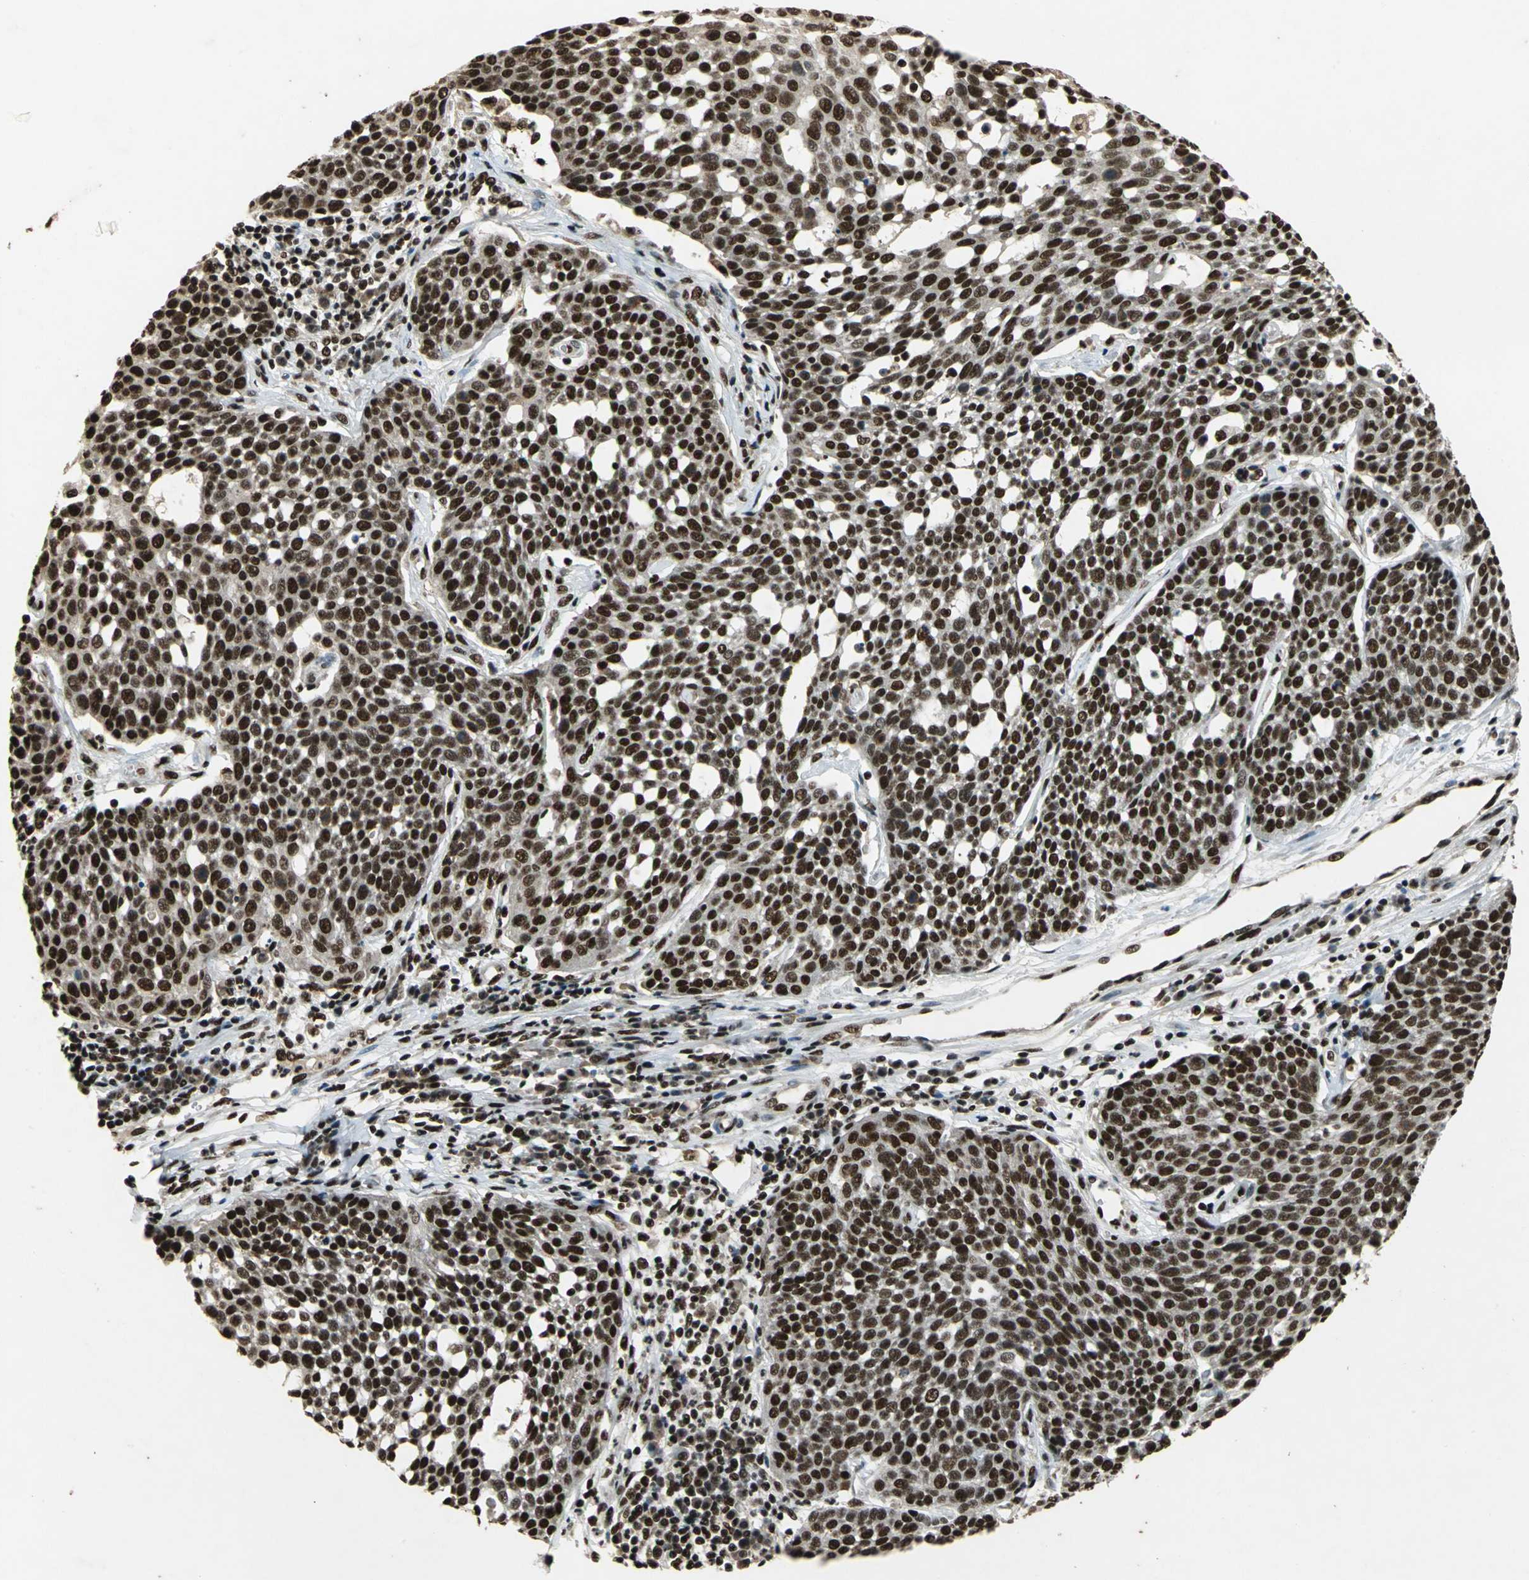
{"staining": {"intensity": "strong", "quantity": ">75%", "location": "nuclear"}, "tissue": "cervical cancer", "cell_type": "Tumor cells", "image_type": "cancer", "snomed": [{"axis": "morphology", "description": "Squamous cell carcinoma, NOS"}, {"axis": "topography", "description": "Cervix"}], "caption": "The photomicrograph demonstrates immunohistochemical staining of cervical squamous cell carcinoma. There is strong nuclear staining is identified in about >75% of tumor cells.", "gene": "MTA2", "patient": {"sex": "female", "age": 34}}